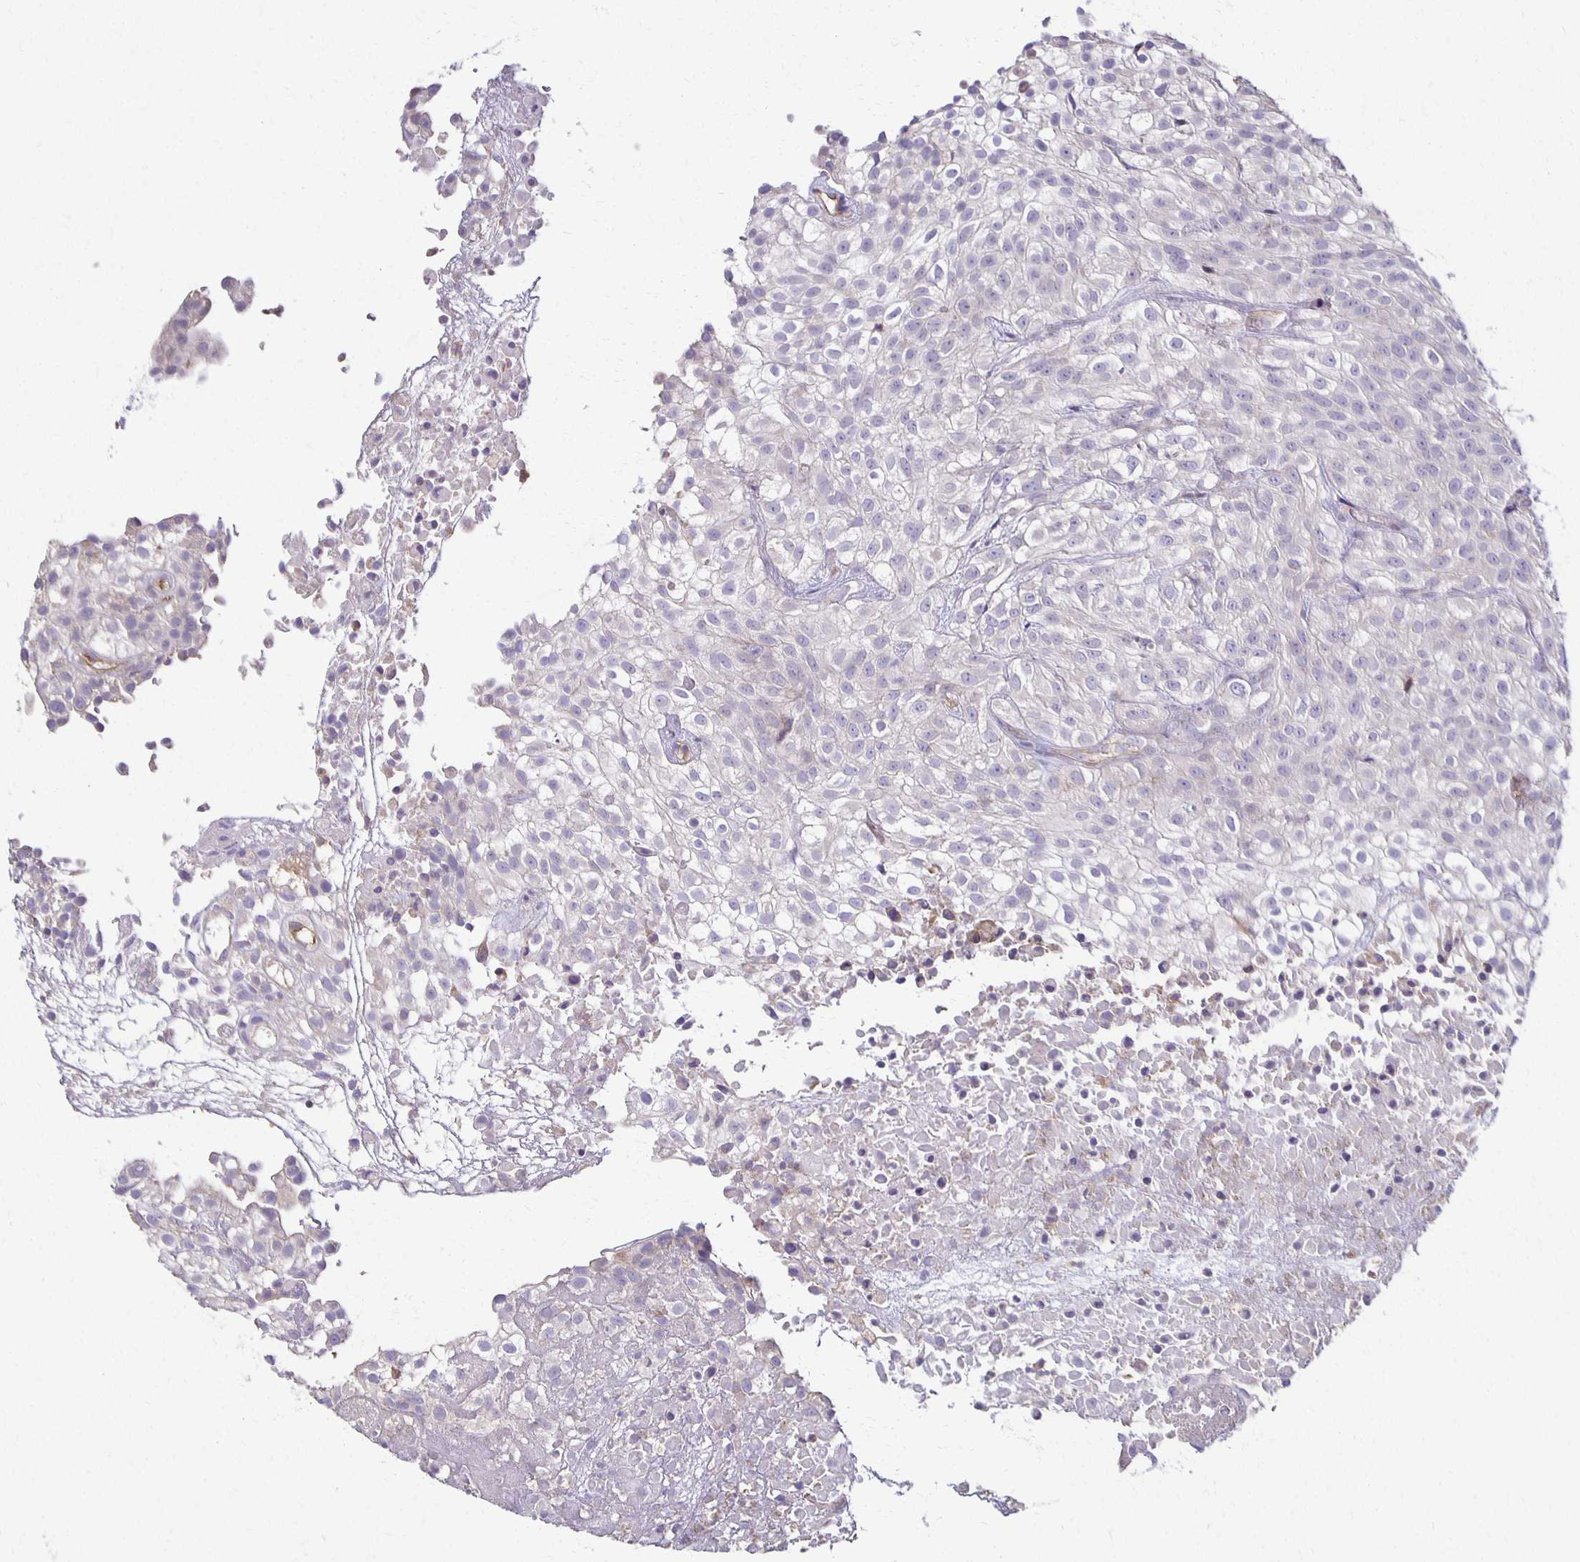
{"staining": {"intensity": "negative", "quantity": "none", "location": "none"}, "tissue": "urothelial cancer", "cell_type": "Tumor cells", "image_type": "cancer", "snomed": [{"axis": "morphology", "description": "Urothelial carcinoma, High grade"}, {"axis": "topography", "description": "Urinary bladder"}], "caption": "A histopathology image of high-grade urothelial carcinoma stained for a protein shows no brown staining in tumor cells.", "gene": "GPX4", "patient": {"sex": "male", "age": 56}}